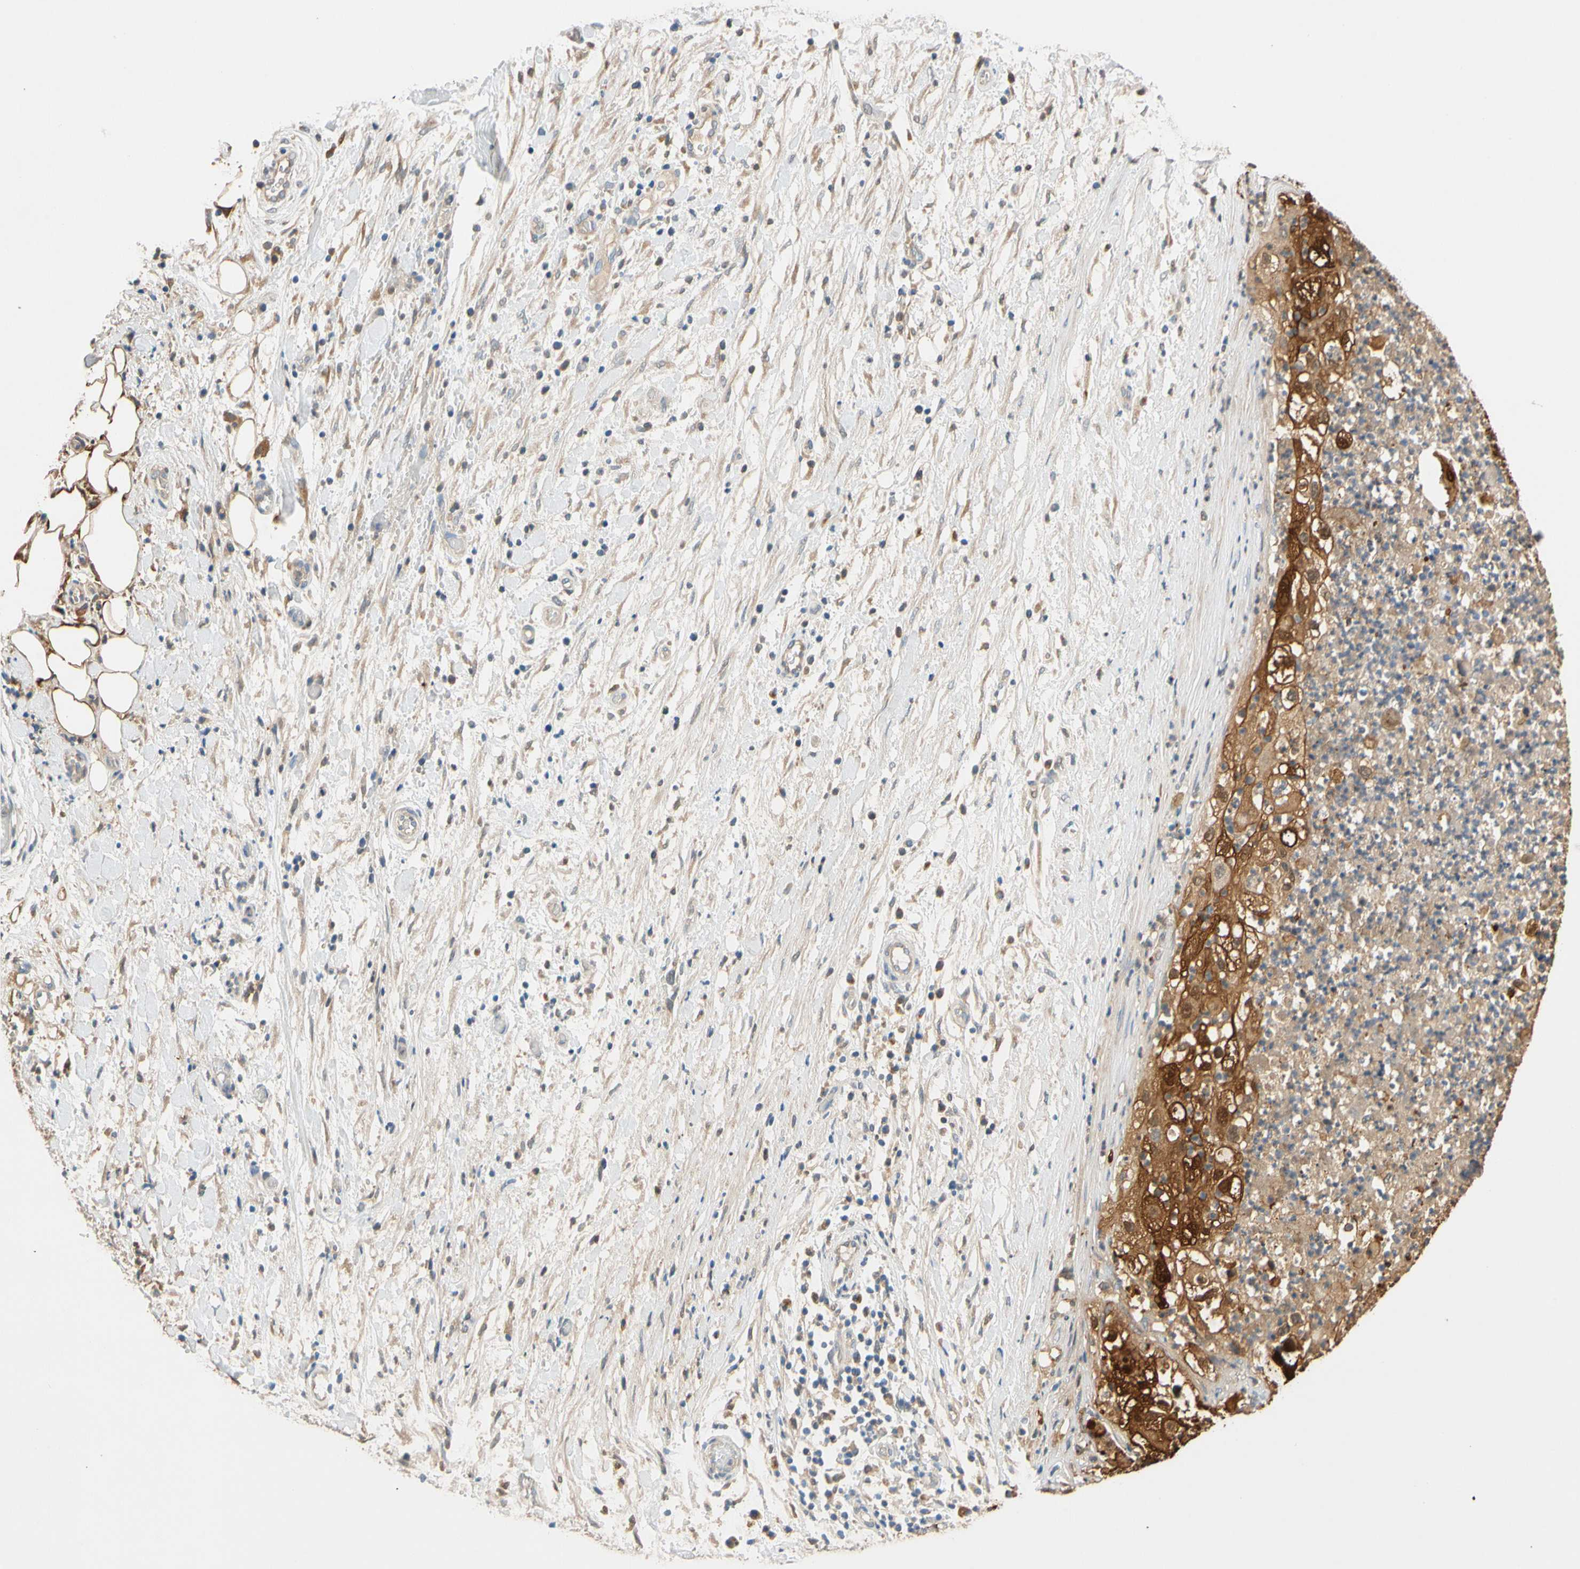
{"staining": {"intensity": "strong", "quantity": ">75%", "location": "cytoplasmic/membranous,nuclear"}, "tissue": "lung cancer", "cell_type": "Tumor cells", "image_type": "cancer", "snomed": [{"axis": "morphology", "description": "Inflammation, NOS"}, {"axis": "morphology", "description": "Squamous cell carcinoma, NOS"}, {"axis": "topography", "description": "Lymph node"}, {"axis": "topography", "description": "Soft tissue"}, {"axis": "topography", "description": "Lung"}], "caption": "An immunohistochemistry micrograph of neoplastic tissue is shown. Protein staining in brown labels strong cytoplasmic/membranous and nuclear positivity in lung squamous cell carcinoma within tumor cells.", "gene": "GPSM2", "patient": {"sex": "male", "age": 66}}